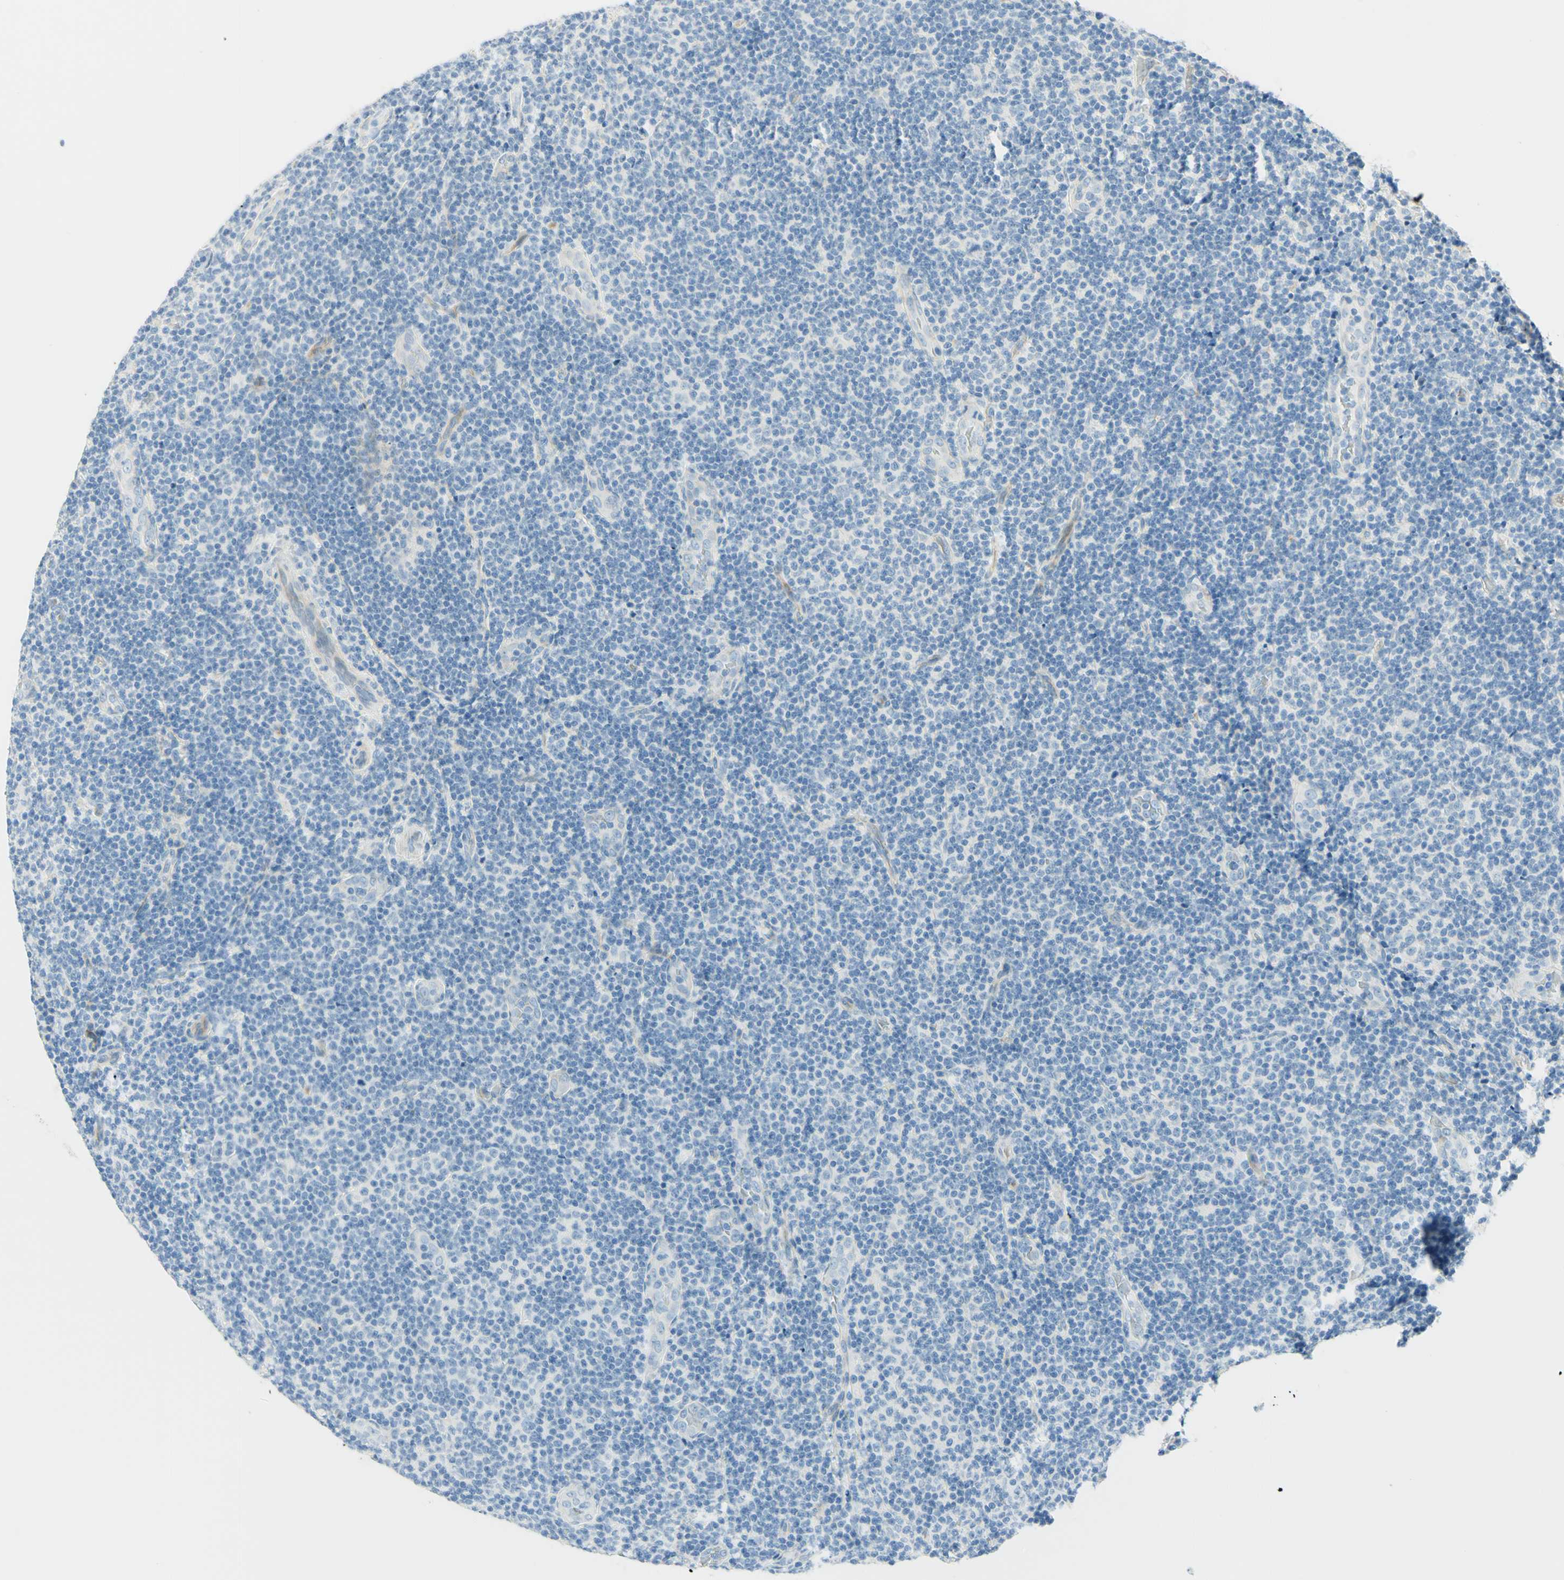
{"staining": {"intensity": "negative", "quantity": "none", "location": "none"}, "tissue": "lymphoma", "cell_type": "Tumor cells", "image_type": "cancer", "snomed": [{"axis": "morphology", "description": "Malignant lymphoma, non-Hodgkin's type, Low grade"}, {"axis": "topography", "description": "Lymph node"}], "caption": "Immunohistochemistry (IHC) image of neoplastic tissue: lymphoma stained with DAB shows no significant protein expression in tumor cells. (DAB (3,3'-diaminobenzidine) IHC, high magnification).", "gene": "TMEM132D", "patient": {"sex": "male", "age": 83}}